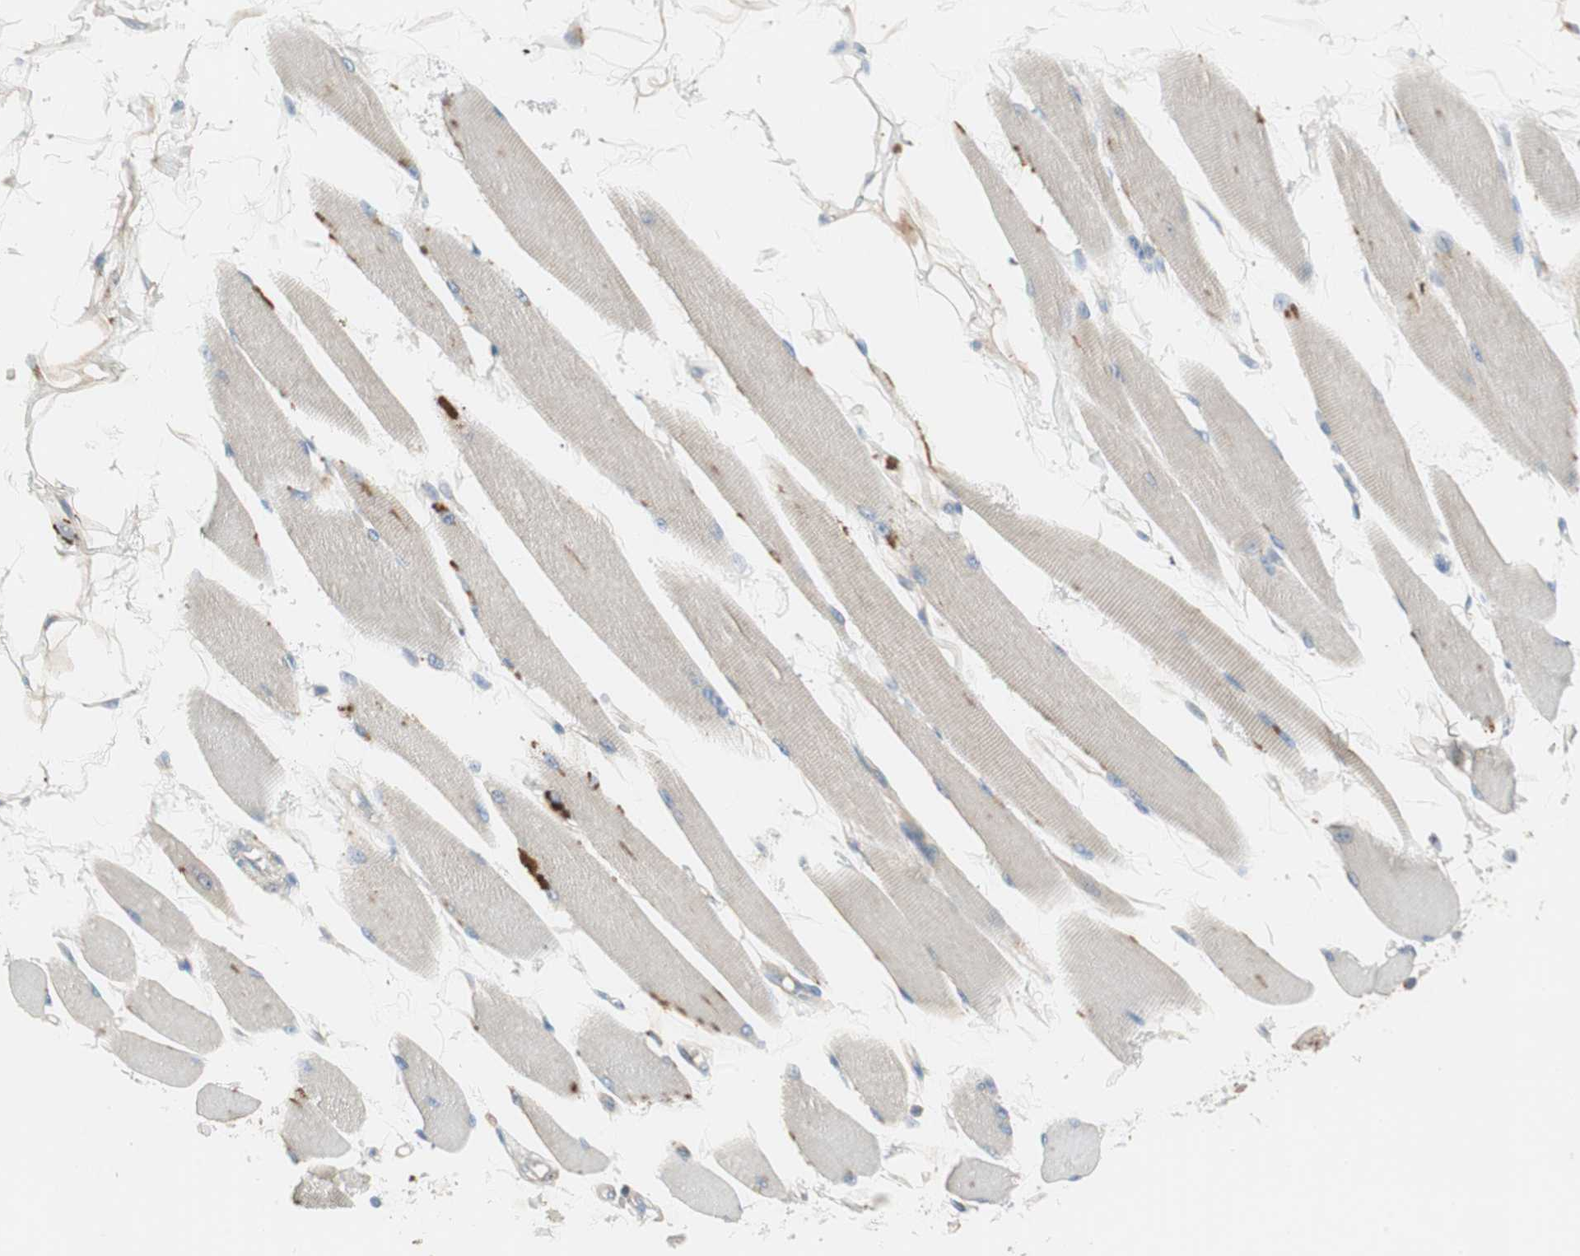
{"staining": {"intensity": "weak", "quantity": "25%-75%", "location": "cytoplasmic/membranous"}, "tissue": "skeletal muscle", "cell_type": "Myocytes", "image_type": "normal", "snomed": [{"axis": "morphology", "description": "Normal tissue, NOS"}, {"axis": "topography", "description": "Skeletal muscle"}, {"axis": "topography", "description": "Peripheral nerve tissue"}], "caption": "Skeletal muscle stained with IHC demonstrates weak cytoplasmic/membranous expression in about 25%-75% of myocytes. Using DAB (3,3'-diaminobenzidine) (brown) and hematoxylin (blue) stains, captured at high magnification using brightfield microscopy.", "gene": "RPL23", "patient": {"sex": "female", "age": 84}}